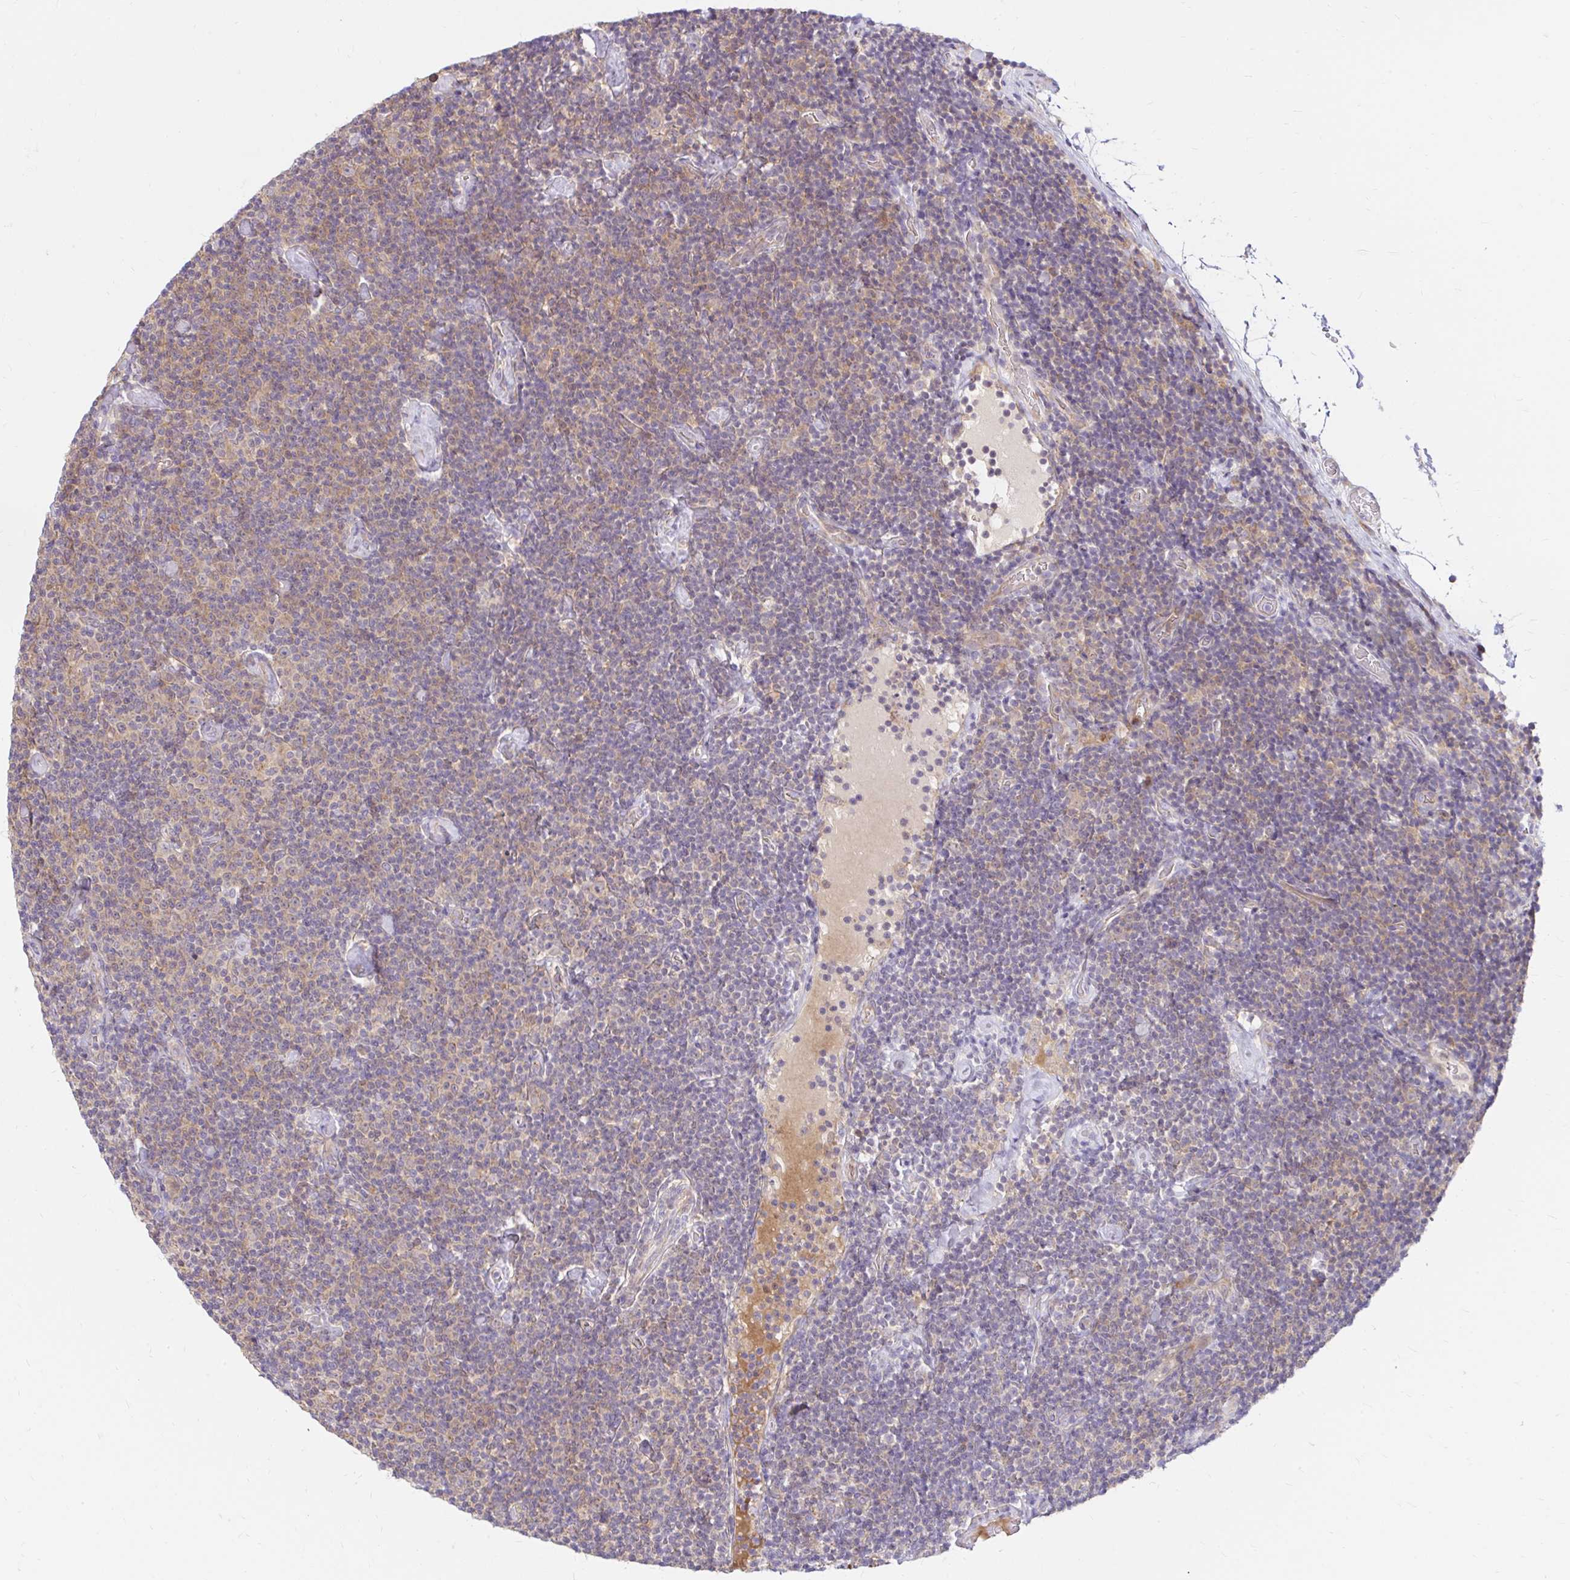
{"staining": {"intensity": "negative", "quantity": "none", "location": "none"}, "tissue": "lymphoma", "cell_type": "Tumor cells", "image_type": "cancer", "snomed": [{"axis": "morphology", "description": "Malignant lymphoma, non-Hodgkin's type, Low grade"}, {"axis": "topography", "description": "Lymph node"}], "caption": "DAB immunohistochemical staining of lymphoma exhibits no significant expression in tumor cells.", "gene": "ITGA2", "patient": {"sex": "male", "age": 81}}